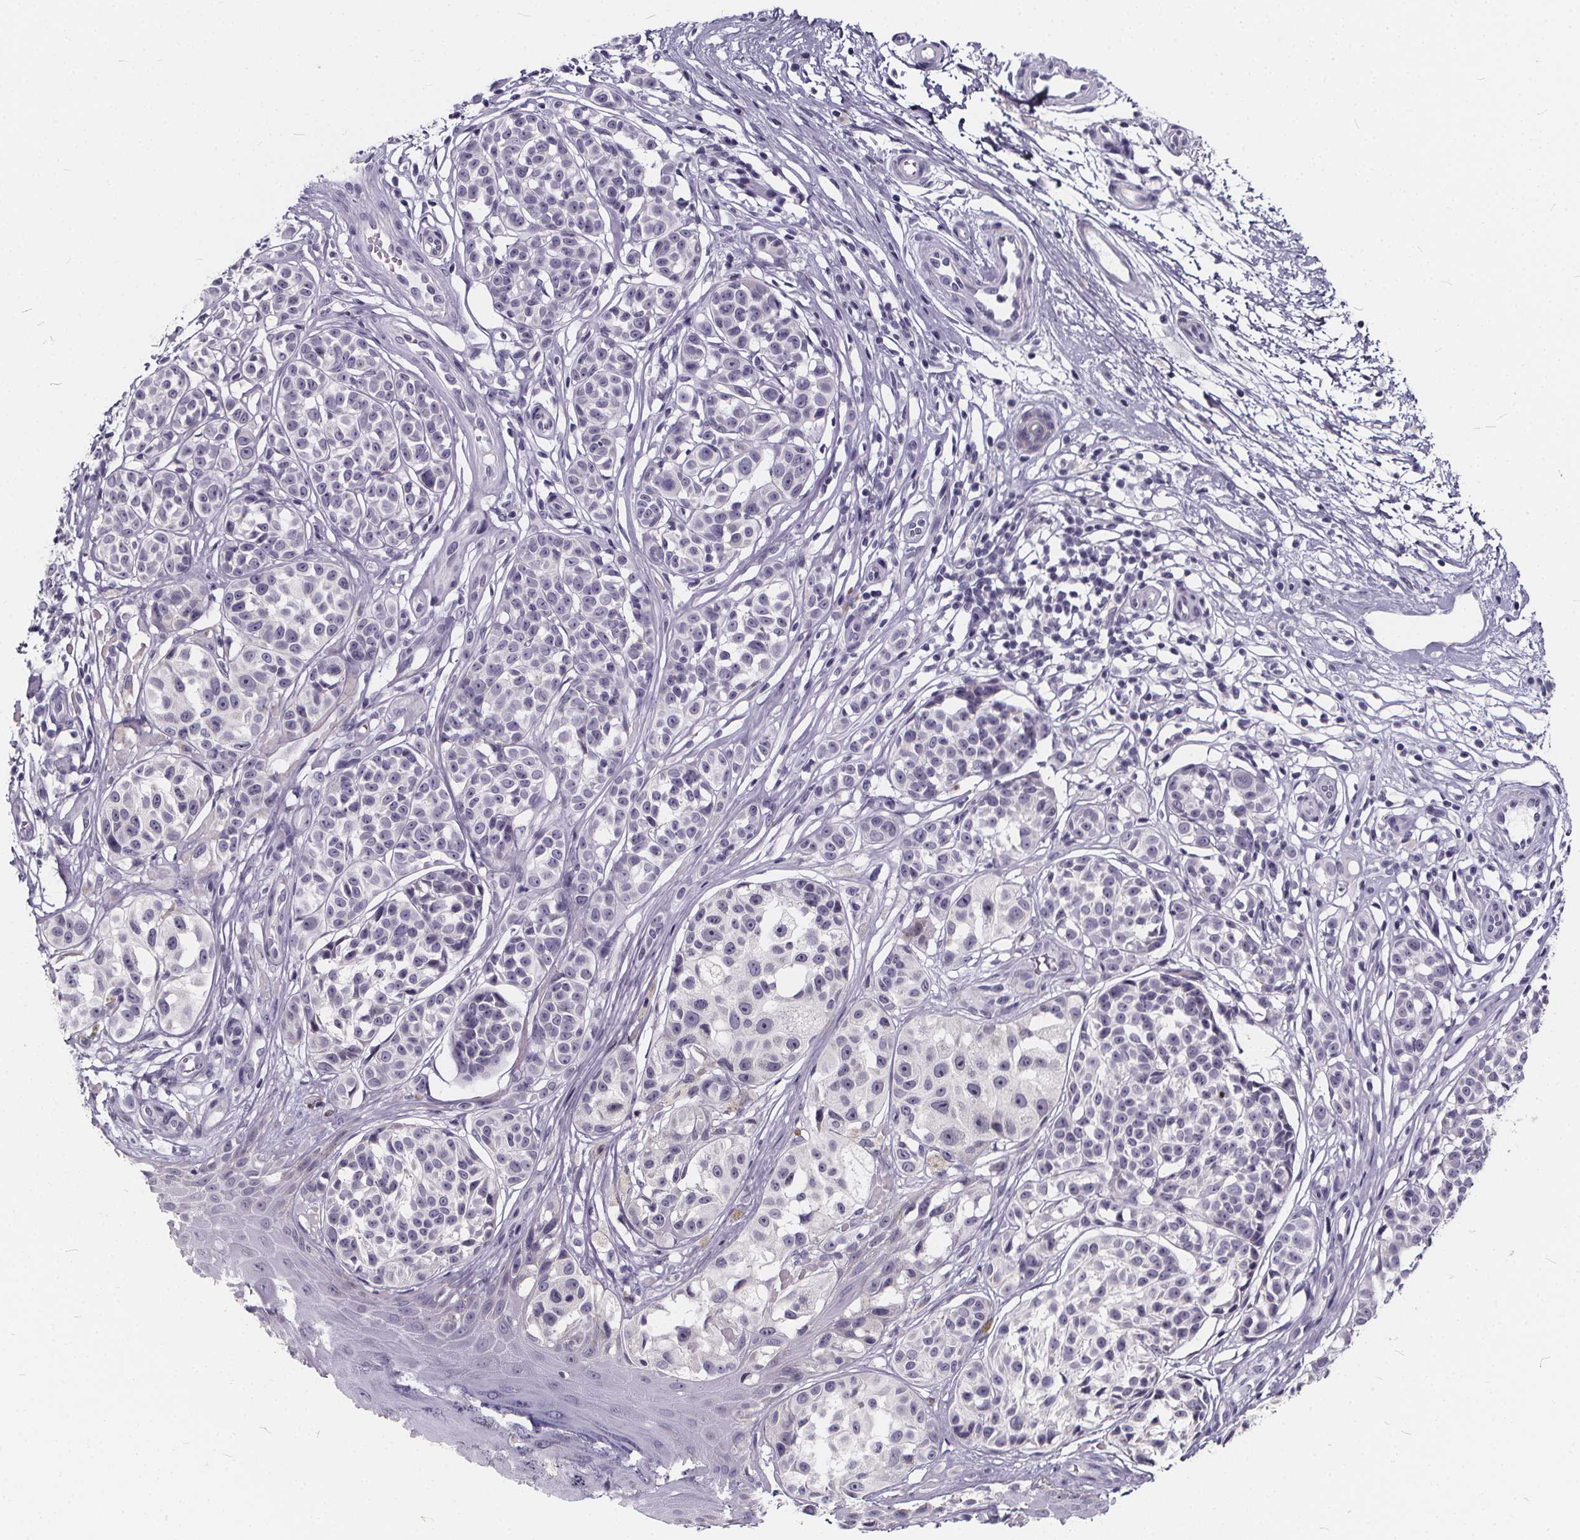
{"staining": {"intensity": "negative", "quantity": "none", "location": "none"}, "tissue": "melanoma", "cell_type": "Tumor cells", "image_type": "cancer", "snomed": [{"axis": "morphology", "description": "Malignant melanoma, NOS"}, {"axis": "topography", "description": "Skin"}], "caption": "Immunohistochemical staining of malignant melanoma reveals no significant positivity in tumor cells.", "gene": "SPEF2", "patient": {"sex": "female", "age": 90}}